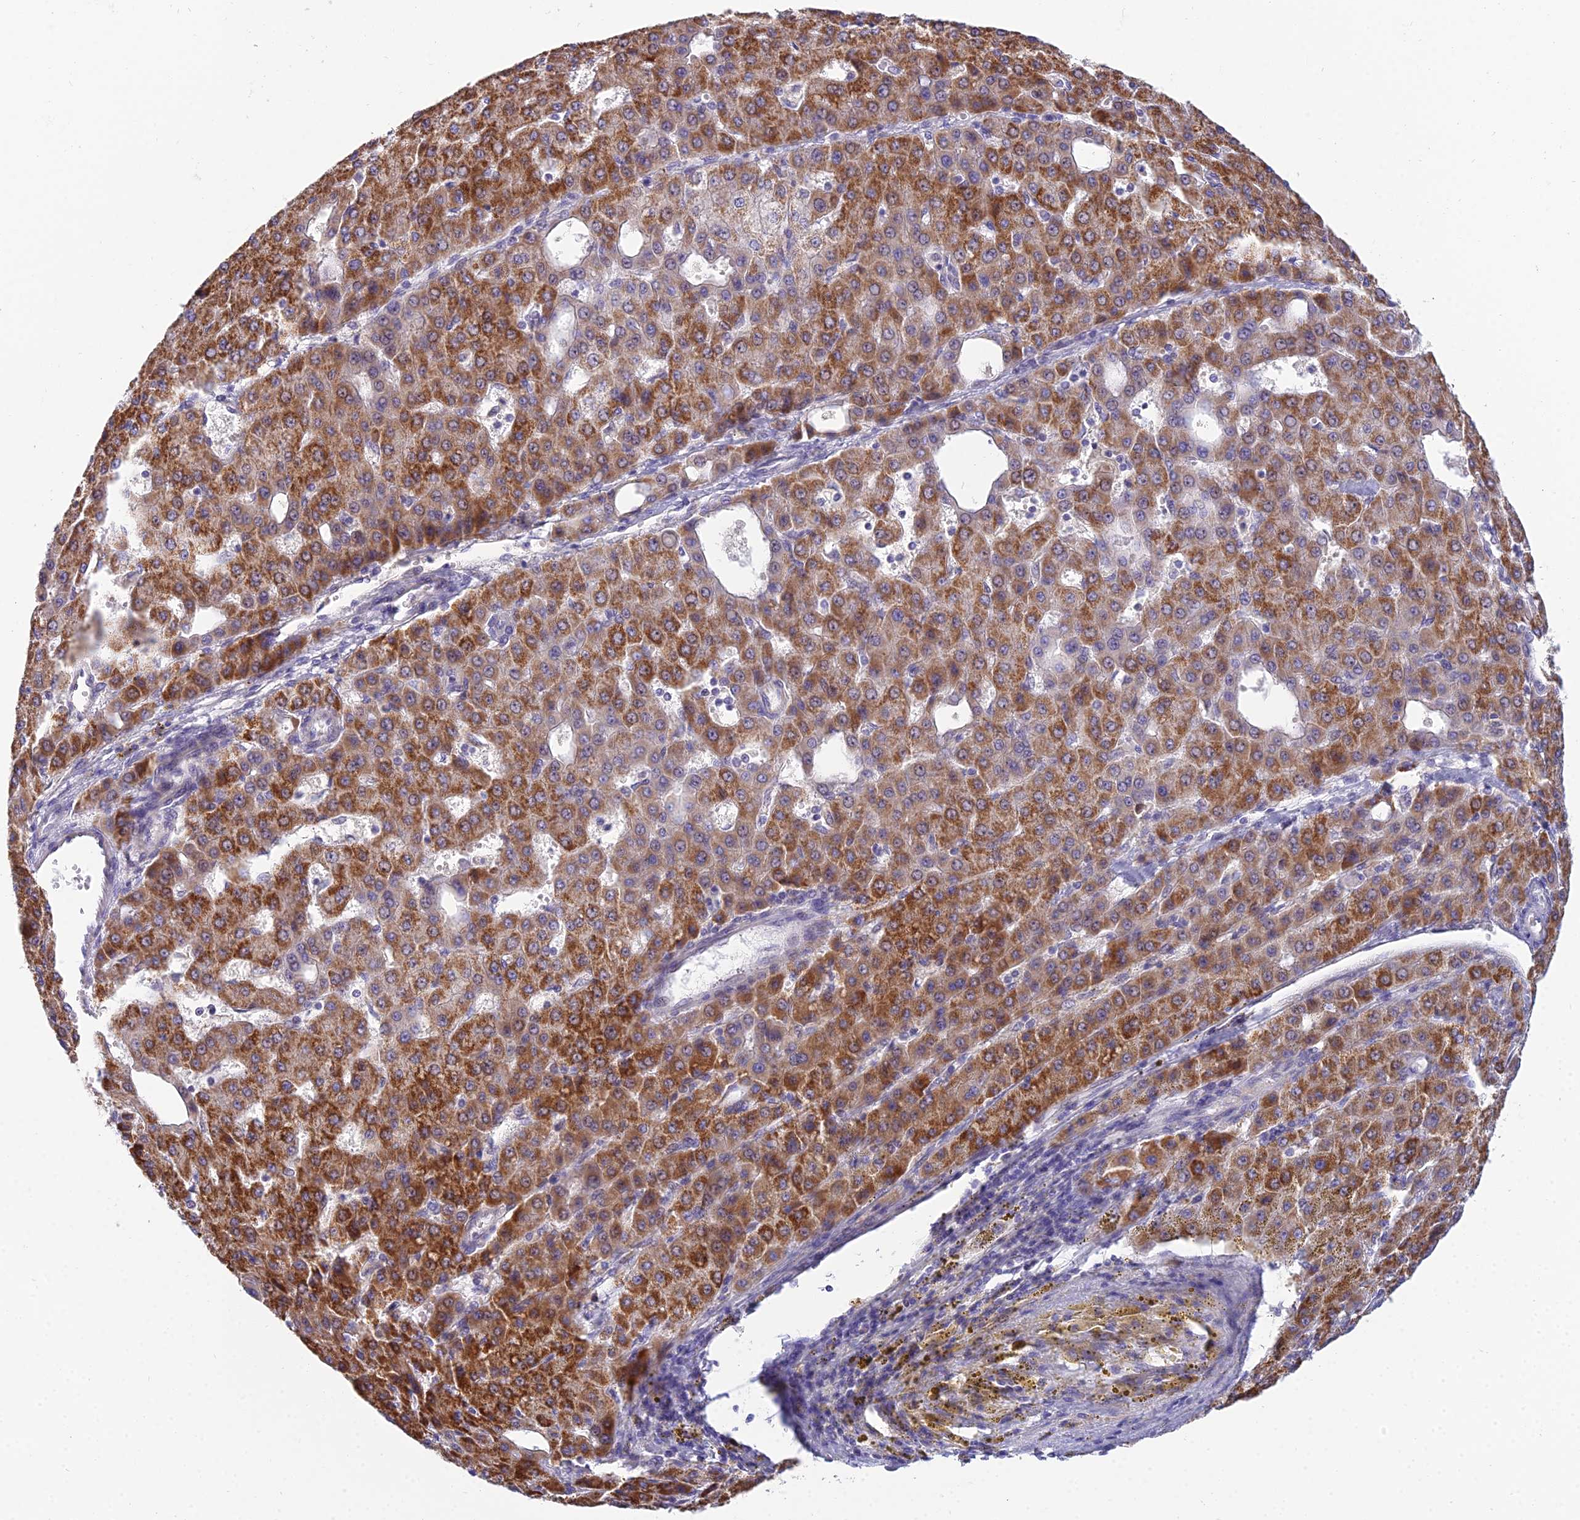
{"staining": {"intensity": "strong", "quantity": "25%-75%", "location": "cytoplasmic/membranous"}, "tissue": "liver cancer", "cell_type": "Tumor cells", "image_type": "cancer", "snomed": [{"axis": "morphology", "description": "Carcinoma, Hepatocellular, NOS"}, {"axis": "topography", "description": "Liver"}], "caption": "Immunohistochemical staining of liver cancer demonstrates high levels of strong cytoplasmic/membranous protein staining in about 25%-75% of tumor cells. The staining was performed using DAB (3,3'-diaminobenzidine), with brown indicating positive protein expression. Nuclei are stained blue with hematoxylin.", "gene": "CFAP206", "patient": {"sex": "male", "age": 47}}